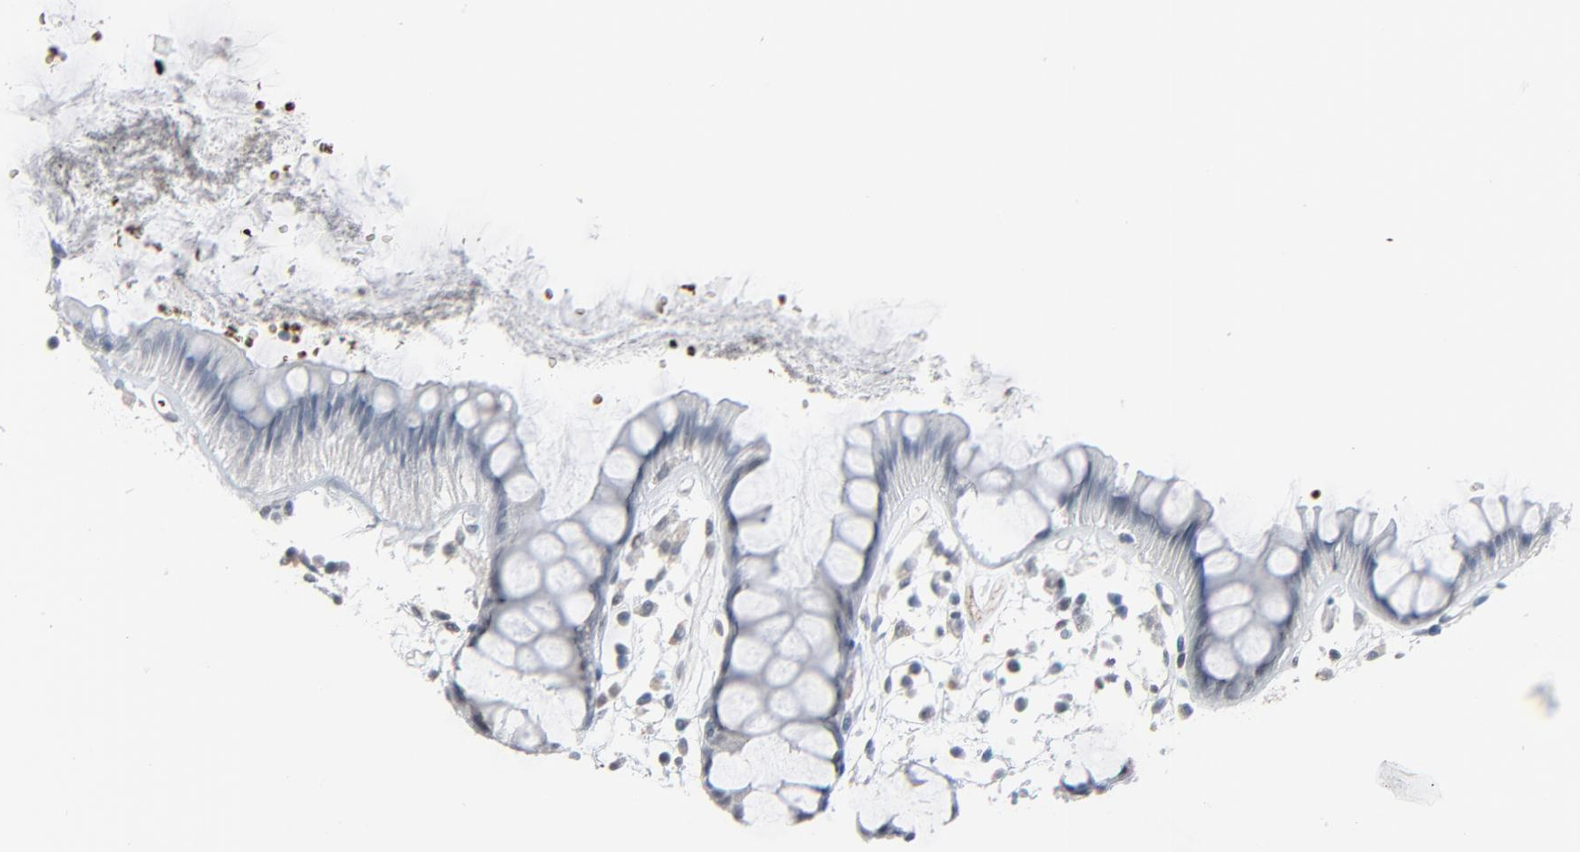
{"staining": {"intensity": "negative", "quantity": "none", "location": "none"}, "tissue": "rectum", "cell_type": "Glandular cells", "image_type": "normal", "snomed": [{"axis": "morphology", "description": "Normal tissue, NOS"}, {"axis": "topography", "description": "Rectum"}], "caption": "The immunohistochemistry (IHC) photomicrograph has no significant expression in glandular cells of rectum. (DAB IHC with hematoxylin counter stain).", "gene": "SAGE1", "patient": {"sex": "female", "age": 66}}